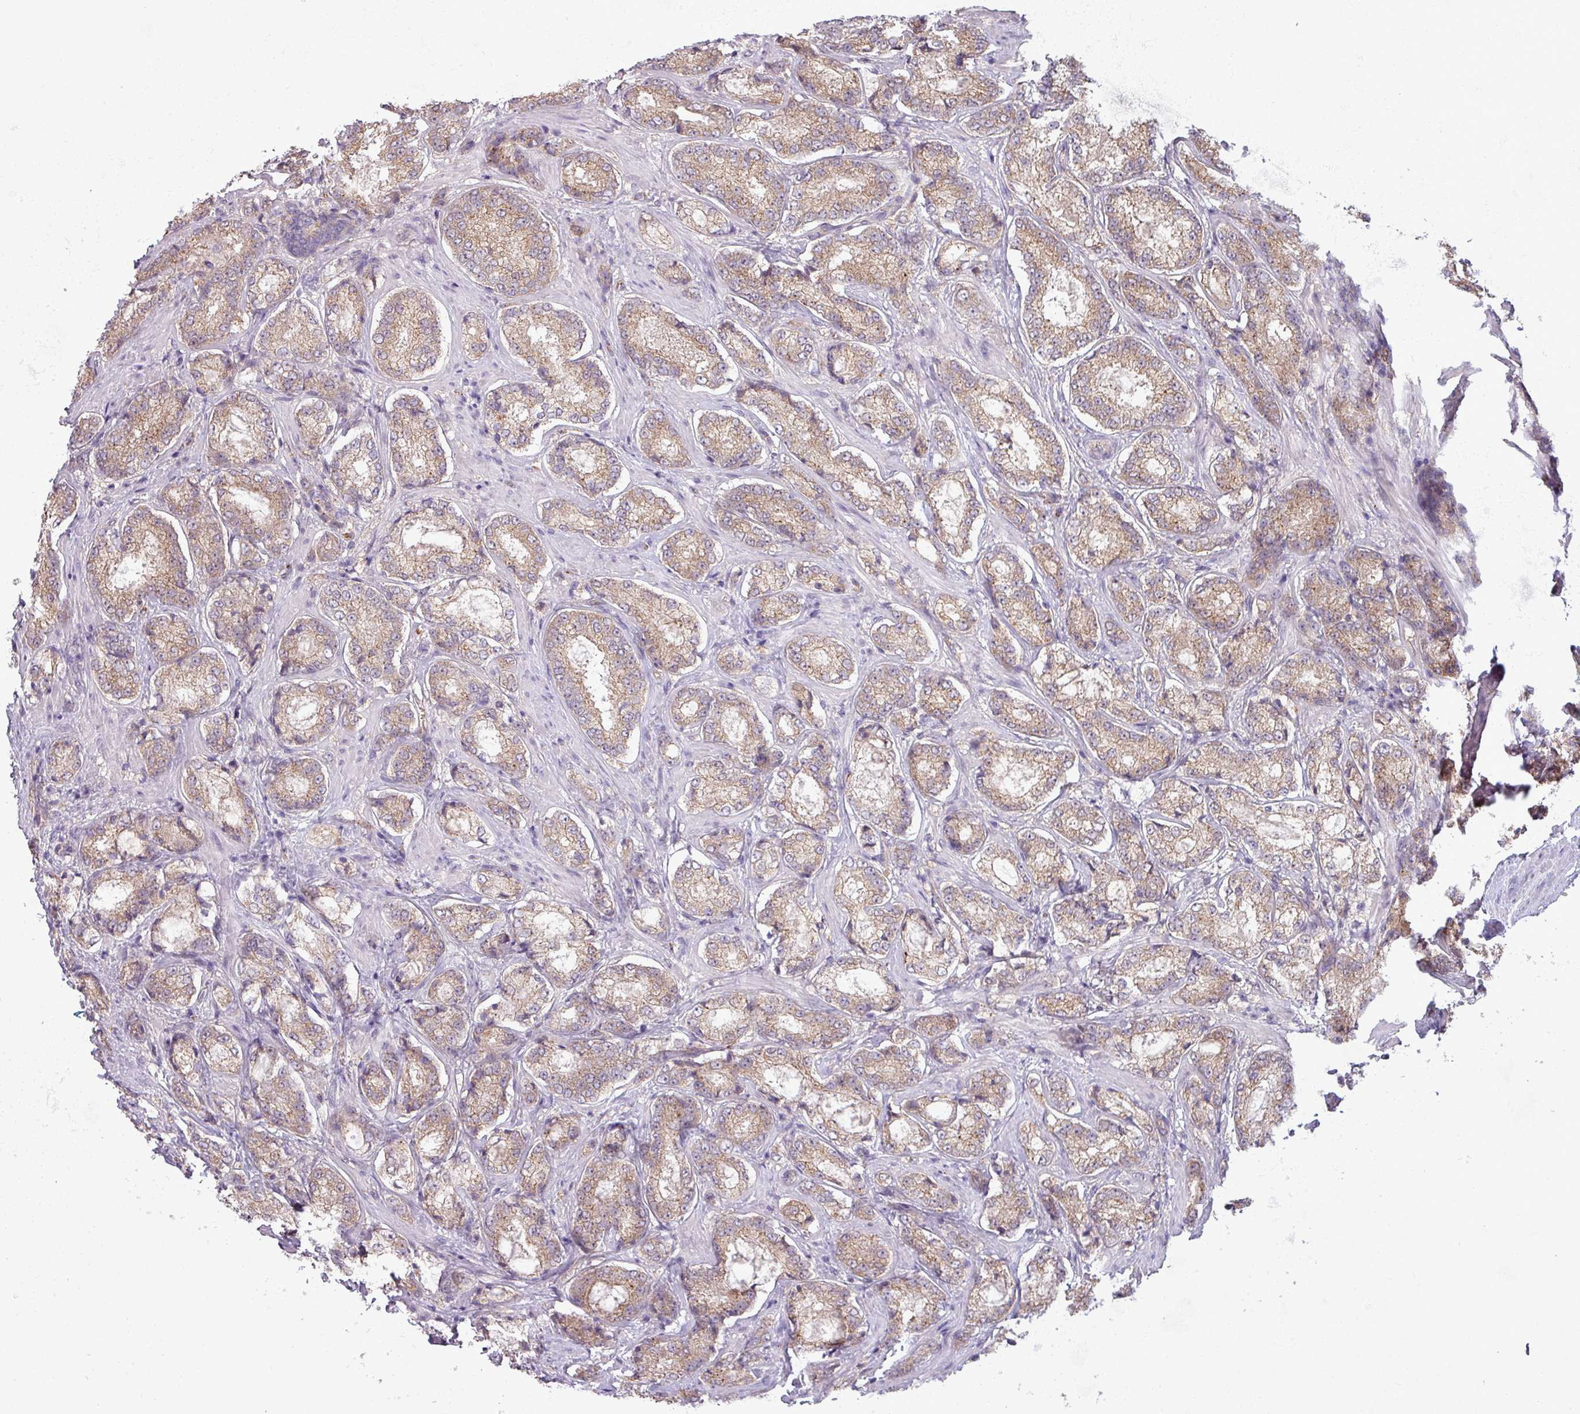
{"staining": {"intensity": "moderate", "quantity": ">75%", "location": "cytoplasmic/membranous"}, "tissue": "prostate cancer", "cell_type": "Tumor cells", "image_type": "cancer", "snomed": [{"axis": "morphology", "description": "Adenocarcinoma, Low grade"}, {"axis": "topography", "description": "Prostate"}], "caption": "Approximately >75% of tumor cells in prostate cancer (low-grade adenocarcinoma) show moderate cytoplasmic/membranous protein expression as visualized by brown immunohistochemical staining.", "gene": "CCDC144A", "patient": {"sex": "male", "age": 74}}